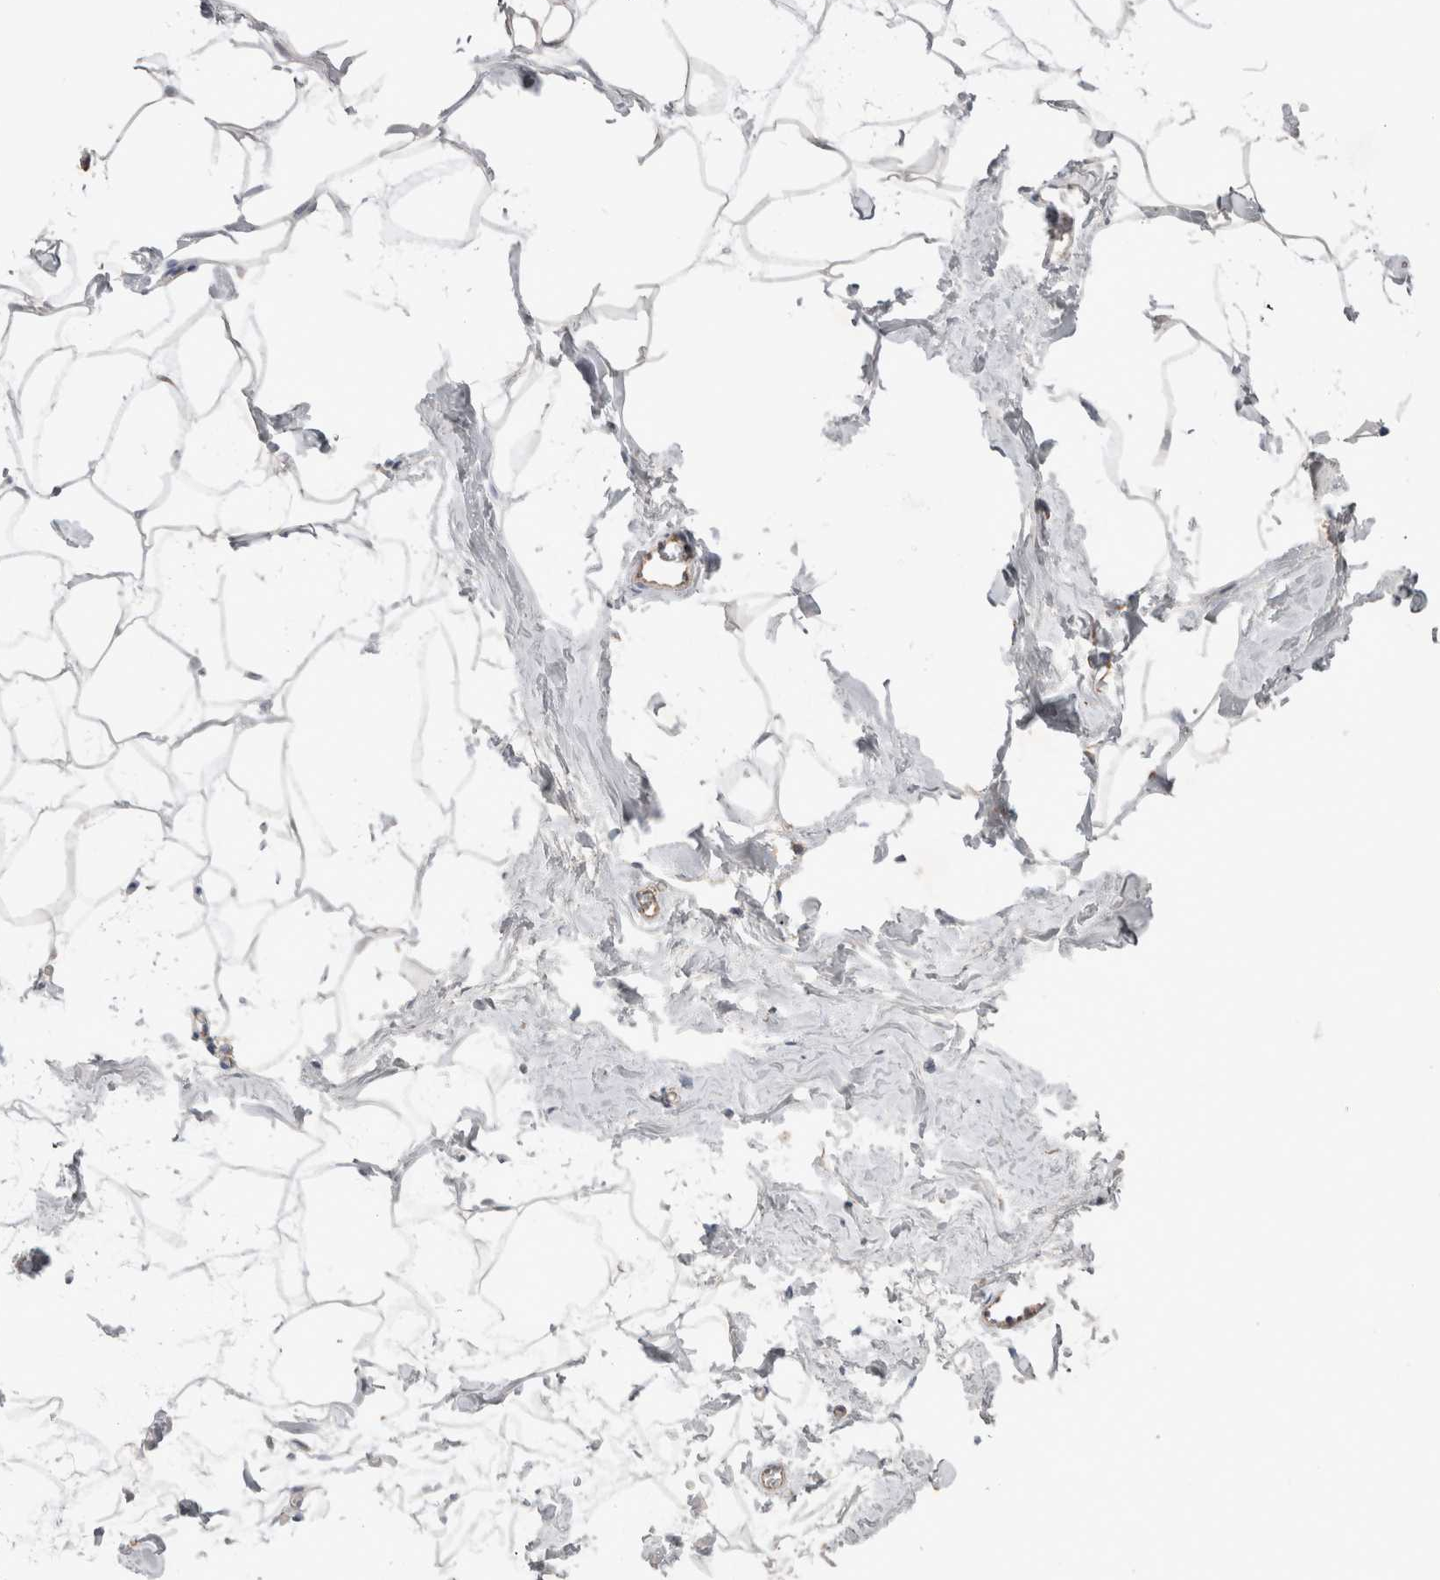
{"staining": {"intensity": "negative", "quantity": "none", "location": "none"}, "tissue": "adipose tissue", "cell_type": "Adipocytes", "image_type": "normal", "snomed": [{"axis": "morphology", "description": "Normal tissue, NOS"}, {"axis": "morphology", "description": "Fibrosis, NOS"}, {"axis": "topography", "description": "Breast"}, {"axis": "topography", "description": "Adipose tissue"}], "caption": "Immunohistochemistry of unremarkable adipose tissue exhibits no expression in adipocytes.", "gene": "STRADB", "patient": {"sex": "female", "age": 39}}